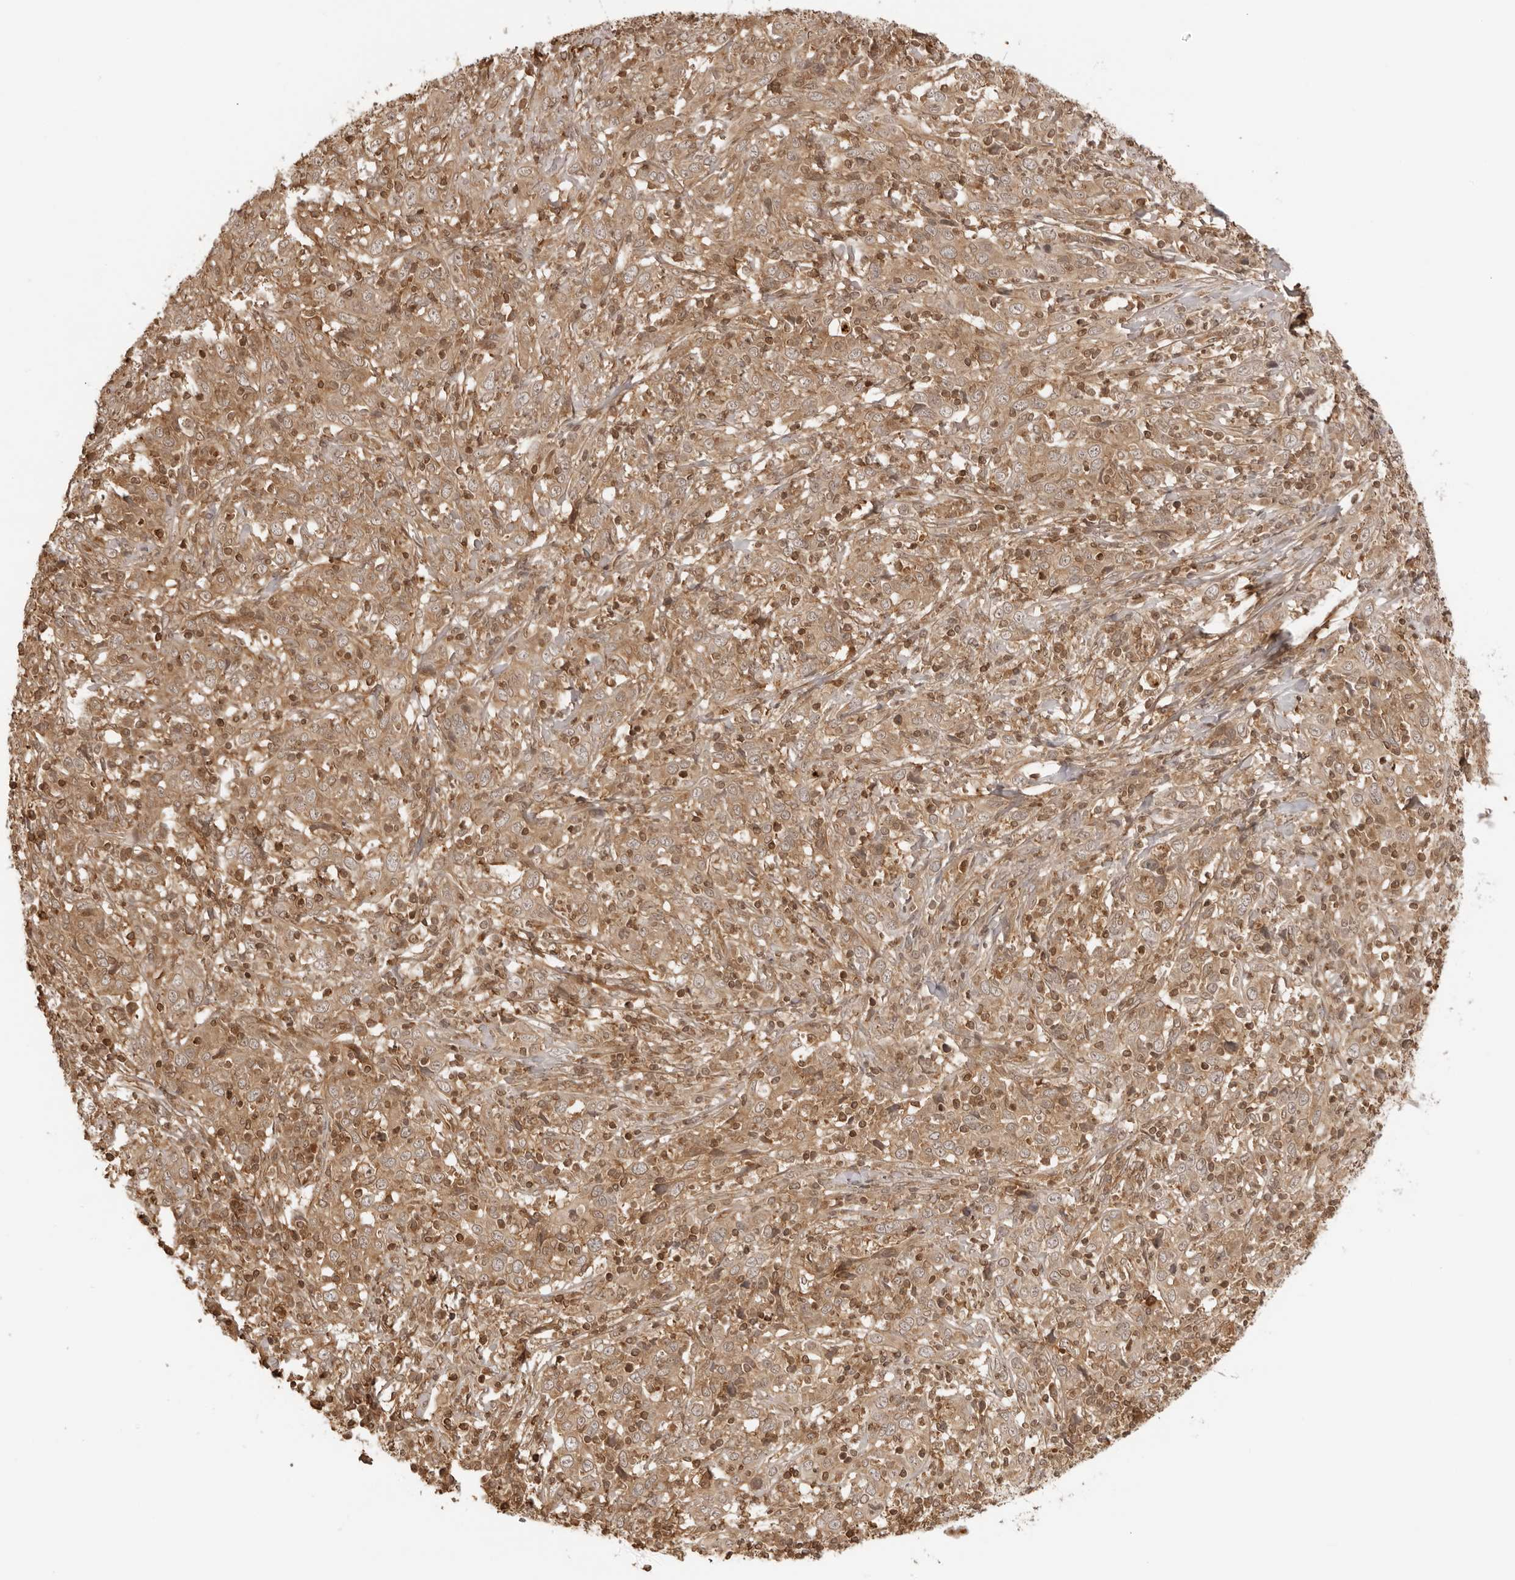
{"staining": {"intensity": "moderate", "quantity": ">75%", "location": "cytoplasmic/membranous"}, "tissue": "cervical cancer", "cell_type": "Tumor cells", "image_type": "cancer", "snomed": [{"axis": "morphology", "description": "Squamous cell carcinoma, NOS"}, {"axis": "topography", "description": "Cervix"}], "caption": "The image shows immunohistochemical staining of squamous cell carcinoma (cervical). There is moderate cytoplasmic/membranous staining is appreciated in about >75% of tumor cells. (brown staining indicates protein expression, while blue staining denotes nuclei).", "gene": "IKBKE", "patient": {"sex": "female", "age": 46}}